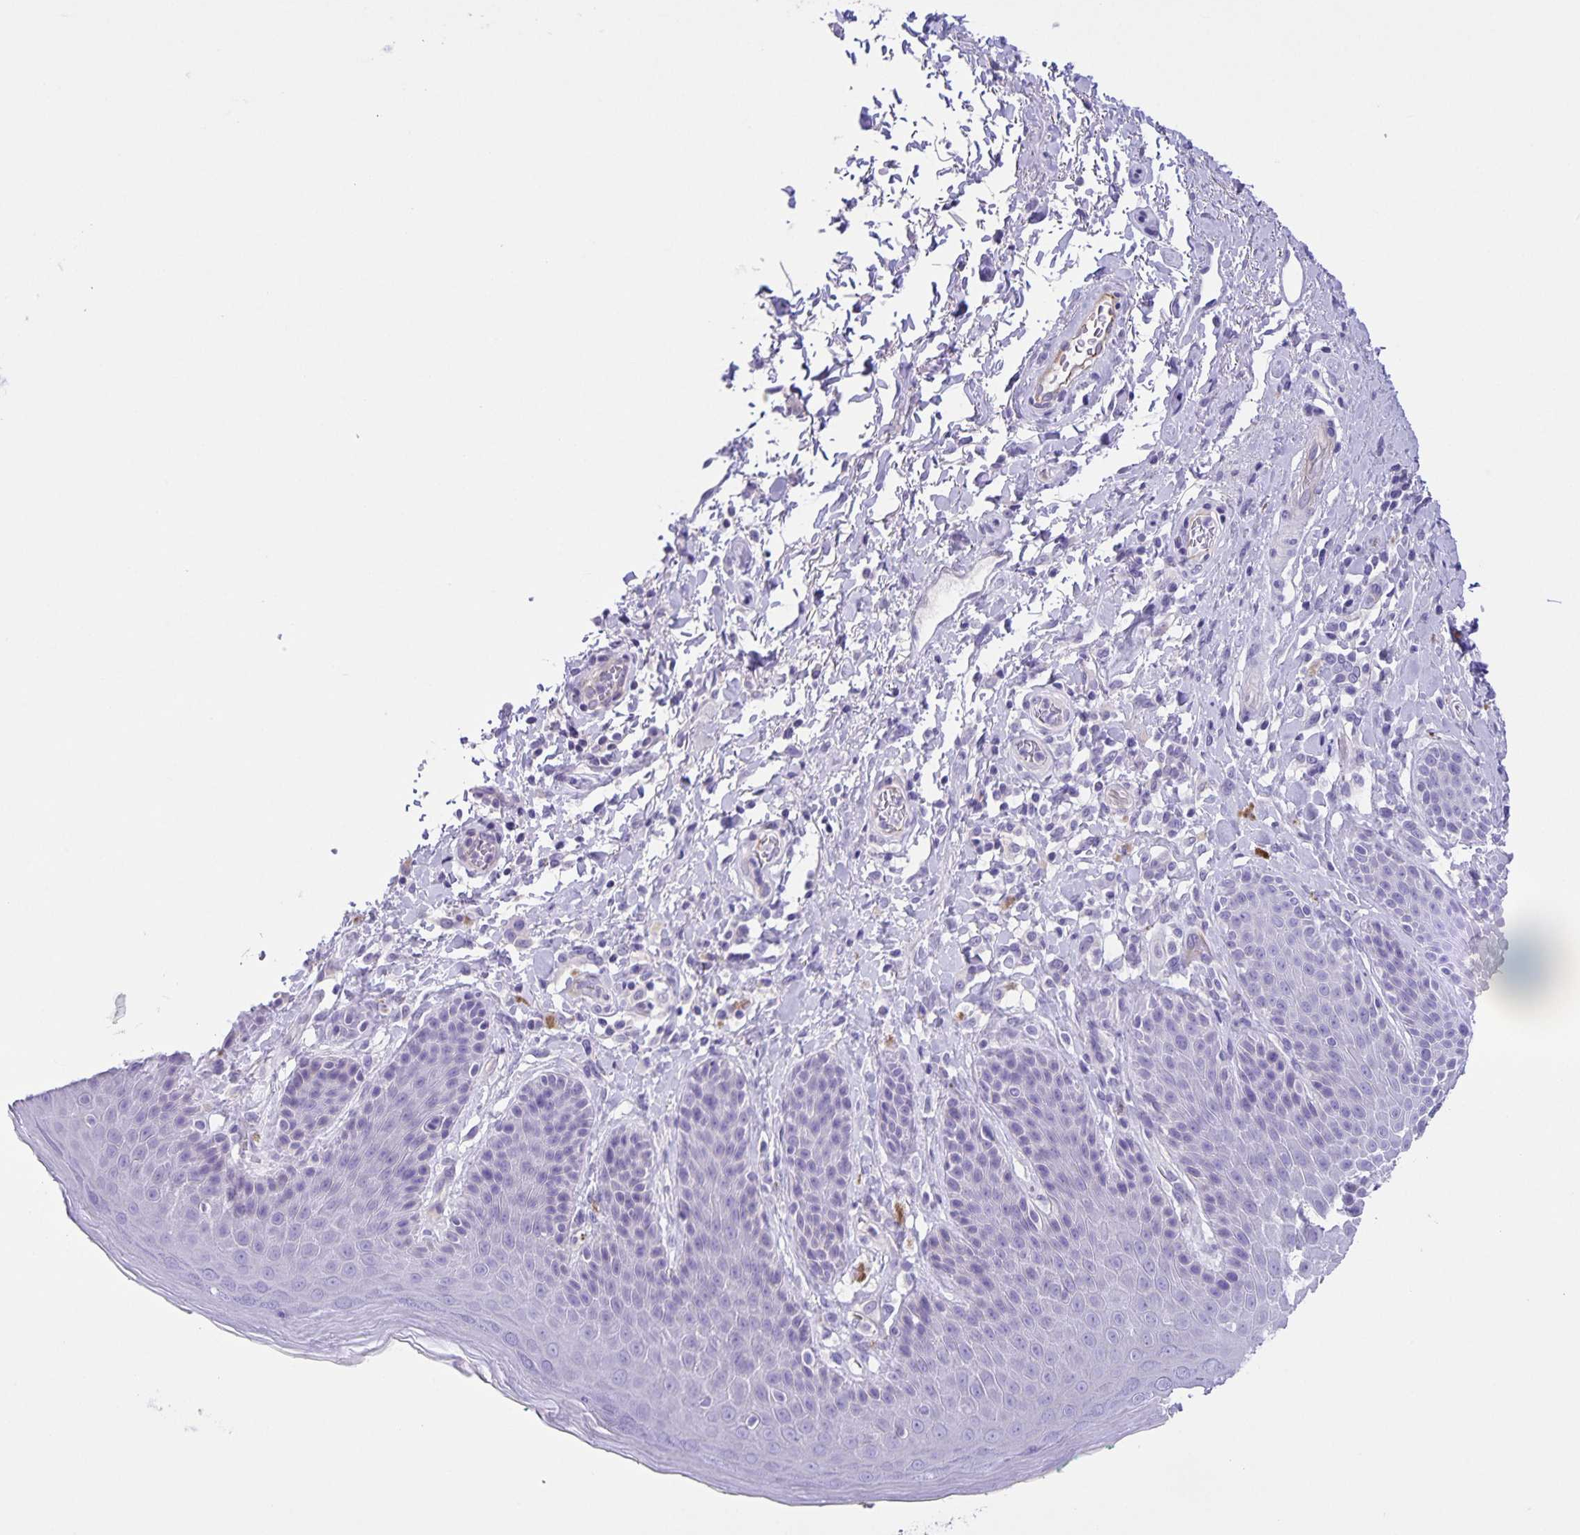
{"staining": {"intensity": "negative", "quantity": "none", "location": "none"}, "tissue": "skin", "cell_type": "Epidermal cells", "image_type": "normal", "snomed": [{"axis": "morphology", "description": "Normal tissue, NOS"}, {"axis": "topography", "description": "Anal"}, {"axis": "topography", "description": "Peripheral nerve tissue"}], "caption": "Protein analysis of unremarkable skin demonstrates no significant positivity in epidermal cells. (Brightfield microscopy of DAB (3,3'-diaminobenzidine) immunohistochemistry (IHC) at high magnification).", "gene": "UBQLN3", "patient": {"sex": "male", "age": 51}}